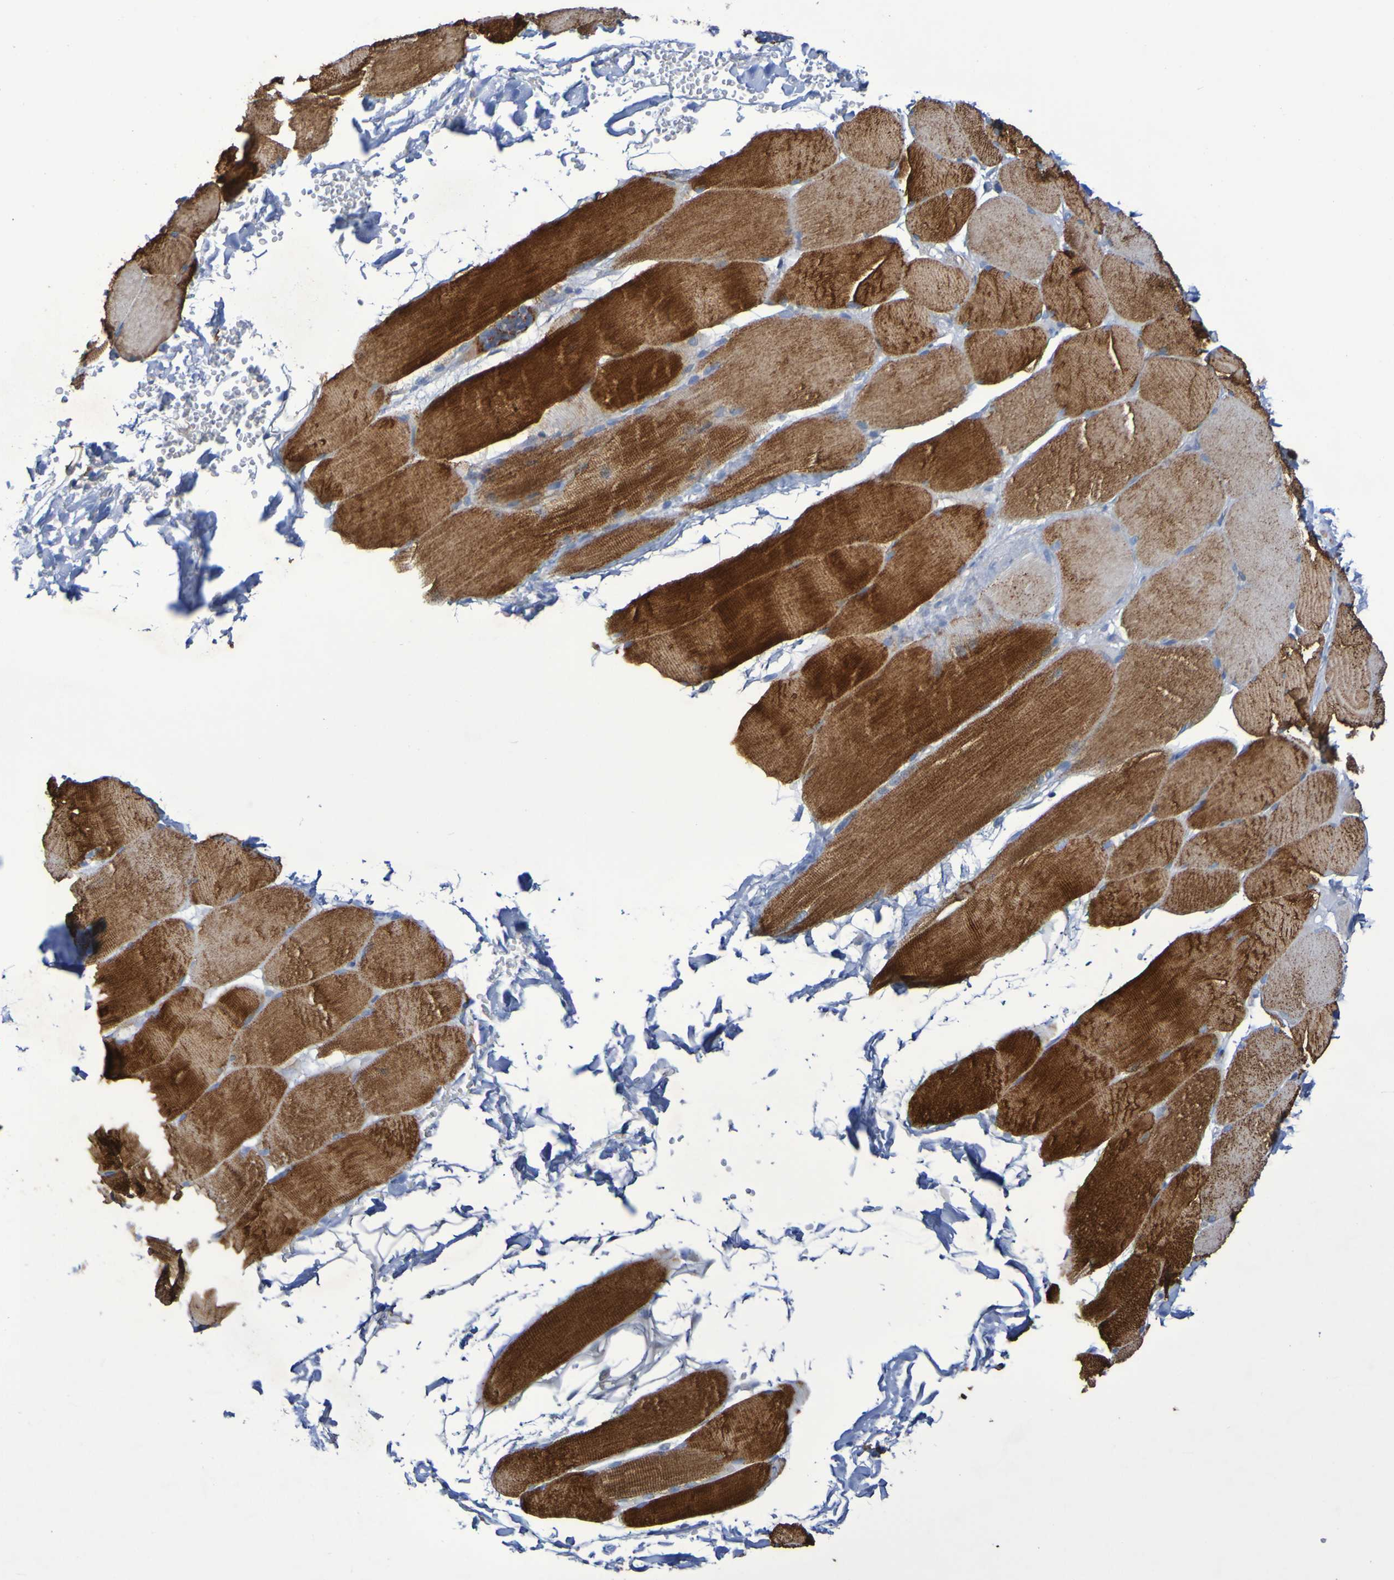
{"staining": {"intensity": "strong", "quantity": ">75%", "location": "cytoplasmic/membranous"}, "tissue": "skeletal muscle", "cell_type": "Myocytes", "image_type": "normal", "snomed": [{"axis": "morphology", "description": "Normal tissue, NOS"}, {"axis": "topography", "description": "Skin"}, {"axis": "topography", "description": "Skeletal muscle"}], "caption": "The photomicrograph reveals staining of unremarkable skeletal muscle, revealing strong cytoplasmic/membranous protein positivity (brown color) within myocytes. Immunohistochemistry stains the protein in brown and the nuclei are stained blue.", "gene": "SRPRB", "patient": {"sex": "male", "age": 83}}